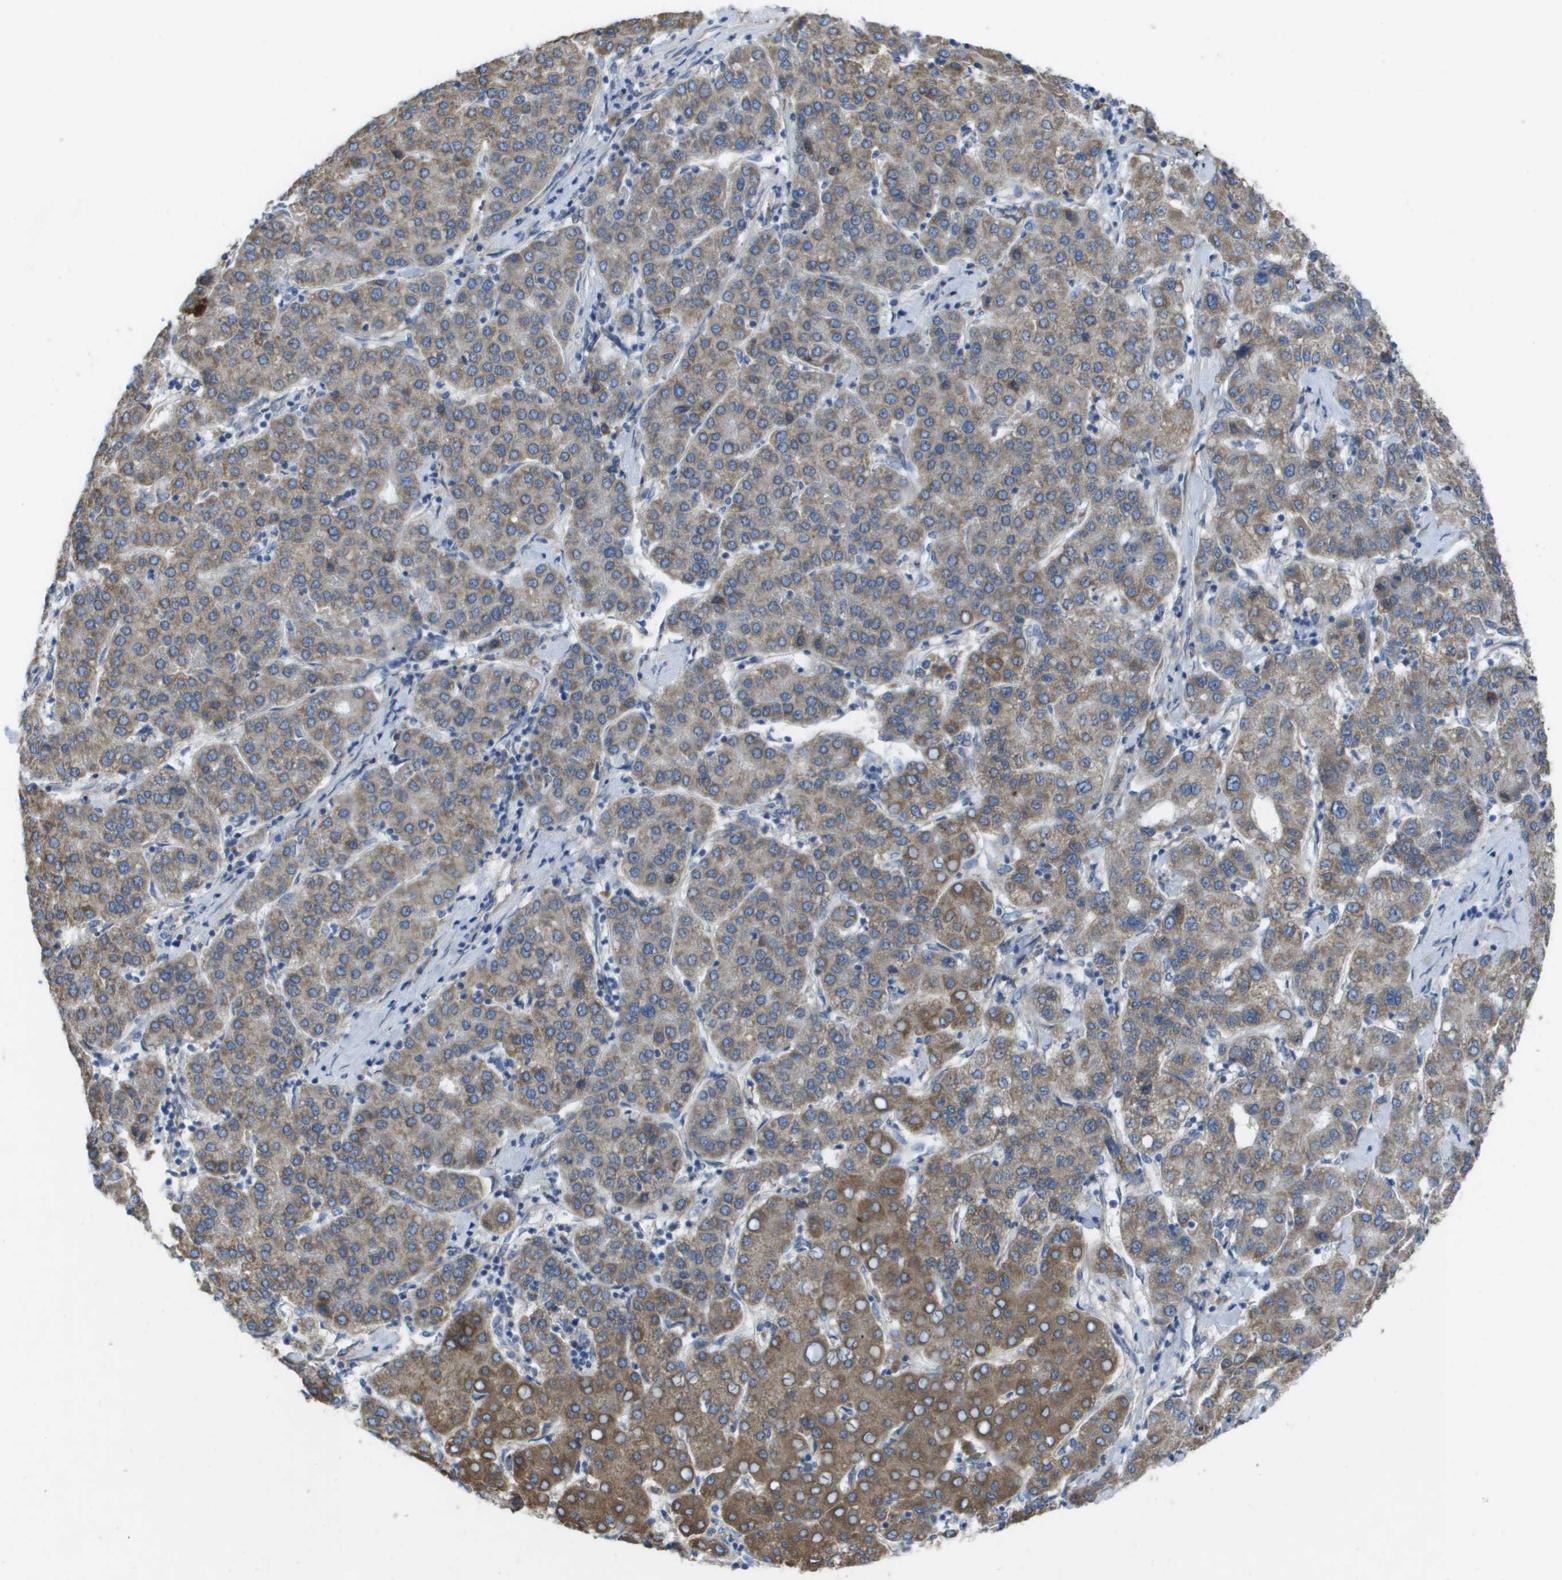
{"staining": {"intensity": "moderate", "quantity": ">75%", "location": "cytoplasmic/membranous"}, "tissue": "liver cancer", "cell_type": "Tumor cells", "image_type": "cancer", "snomed": [{"axis": "morphology", "description": "Carcinoma, Hepatocellular, NOS"}, {"axis": "topography", "description": "Liver"}], "caption": "Hepatocellular carcinoma (liver) stained with IHC demonstrates moderate cytoplasmic/membranous staining in about >75% of tumor cells.", "gene": "CLCN2", "patient": {"sex": "male", "age": 65}}